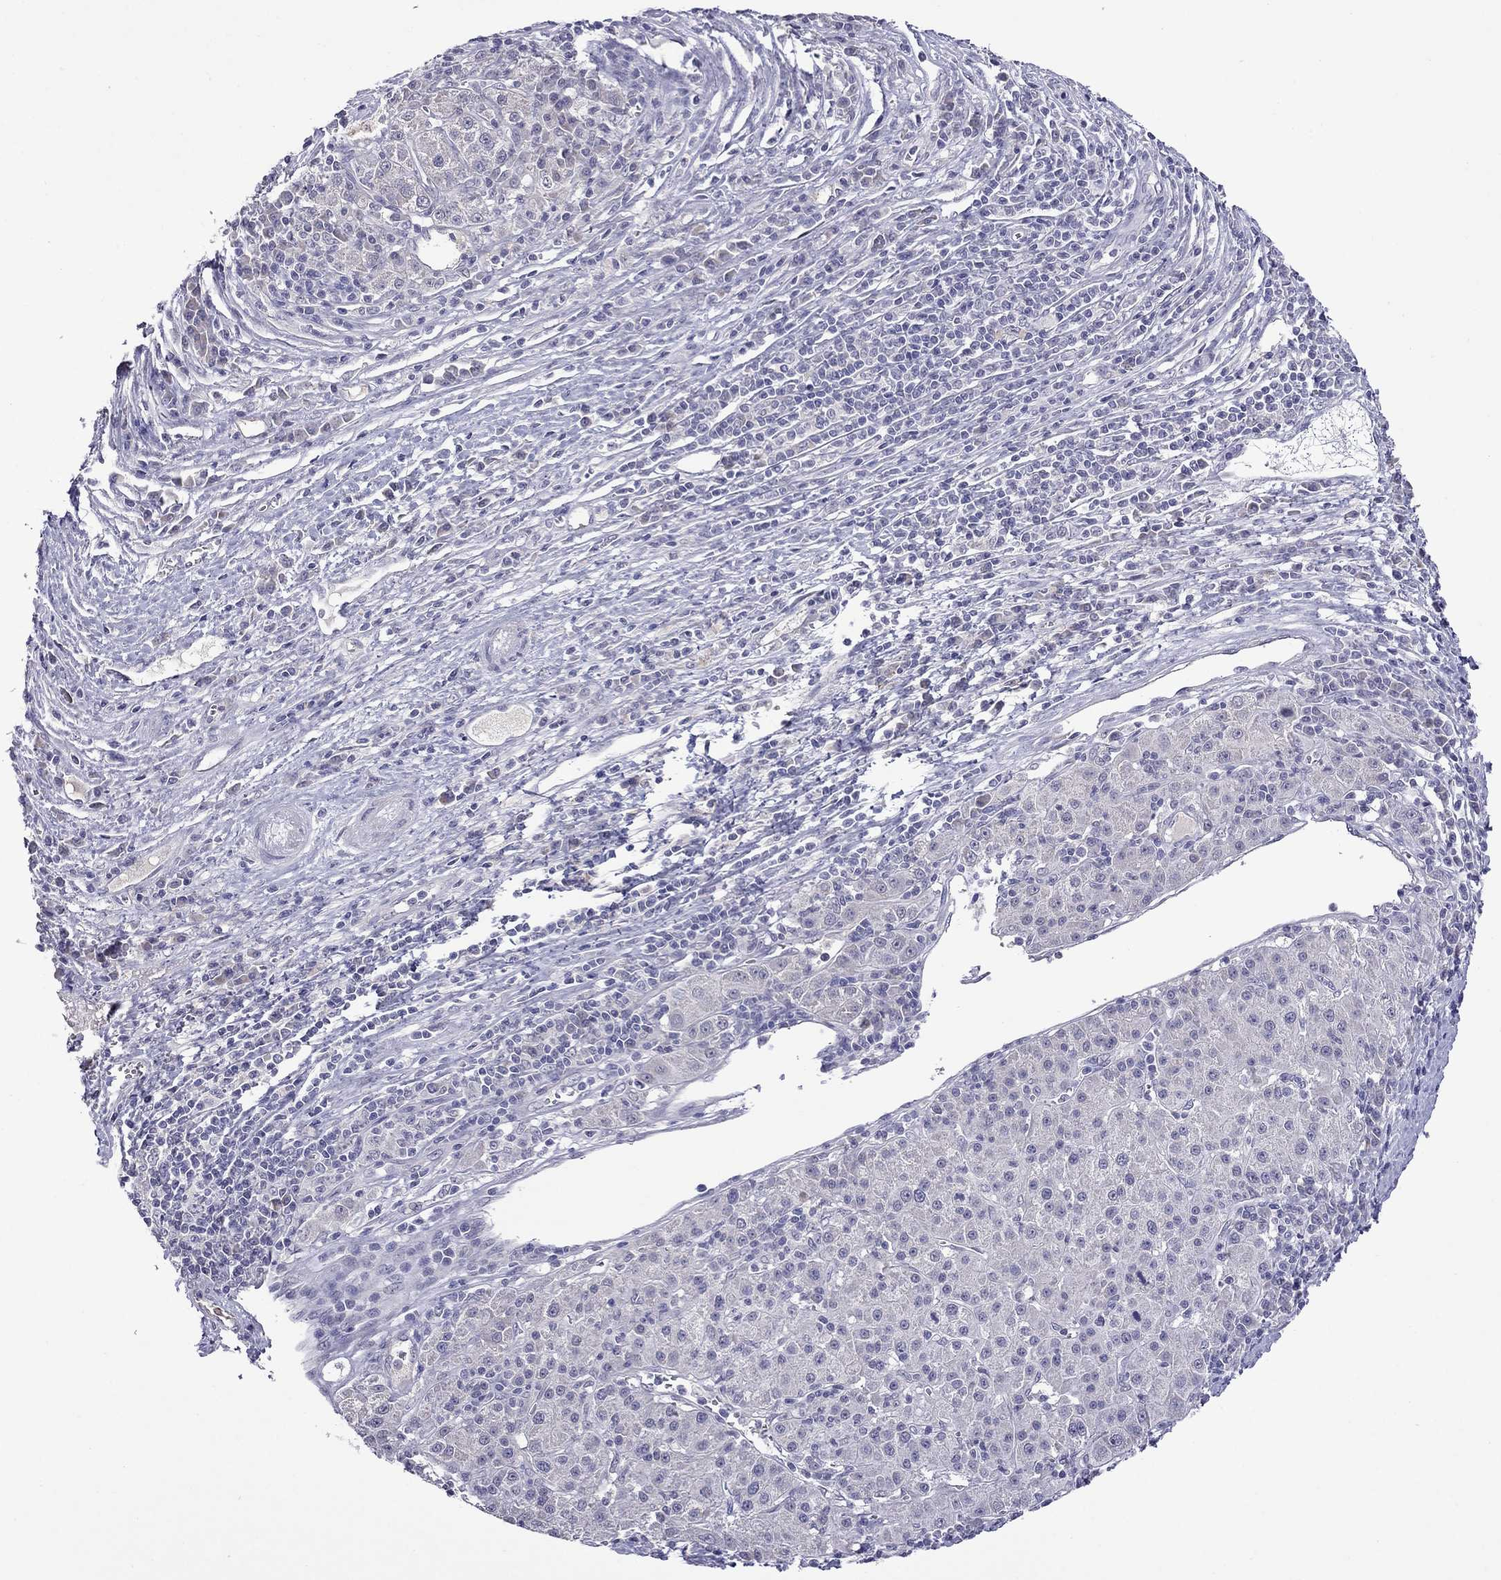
{"staining": {"intensity": "negative", "quantity": "none", "location": "none"}, "tissue": "liver cancer", "cell_type": "Tumor cells", "image_type": "cancer", "snomed": [{"axis": "morphology", "description": "Carcinoma, Hepatocellular, NOS"}, {"axis": "topography", "description": "Liver"}], "caption": "Tumor cells are negative for brown protein staining in liver cancer (hepatocellular carcinoma).", "gene": "STAR", "patient": {"sex": "female", "age": 60}}